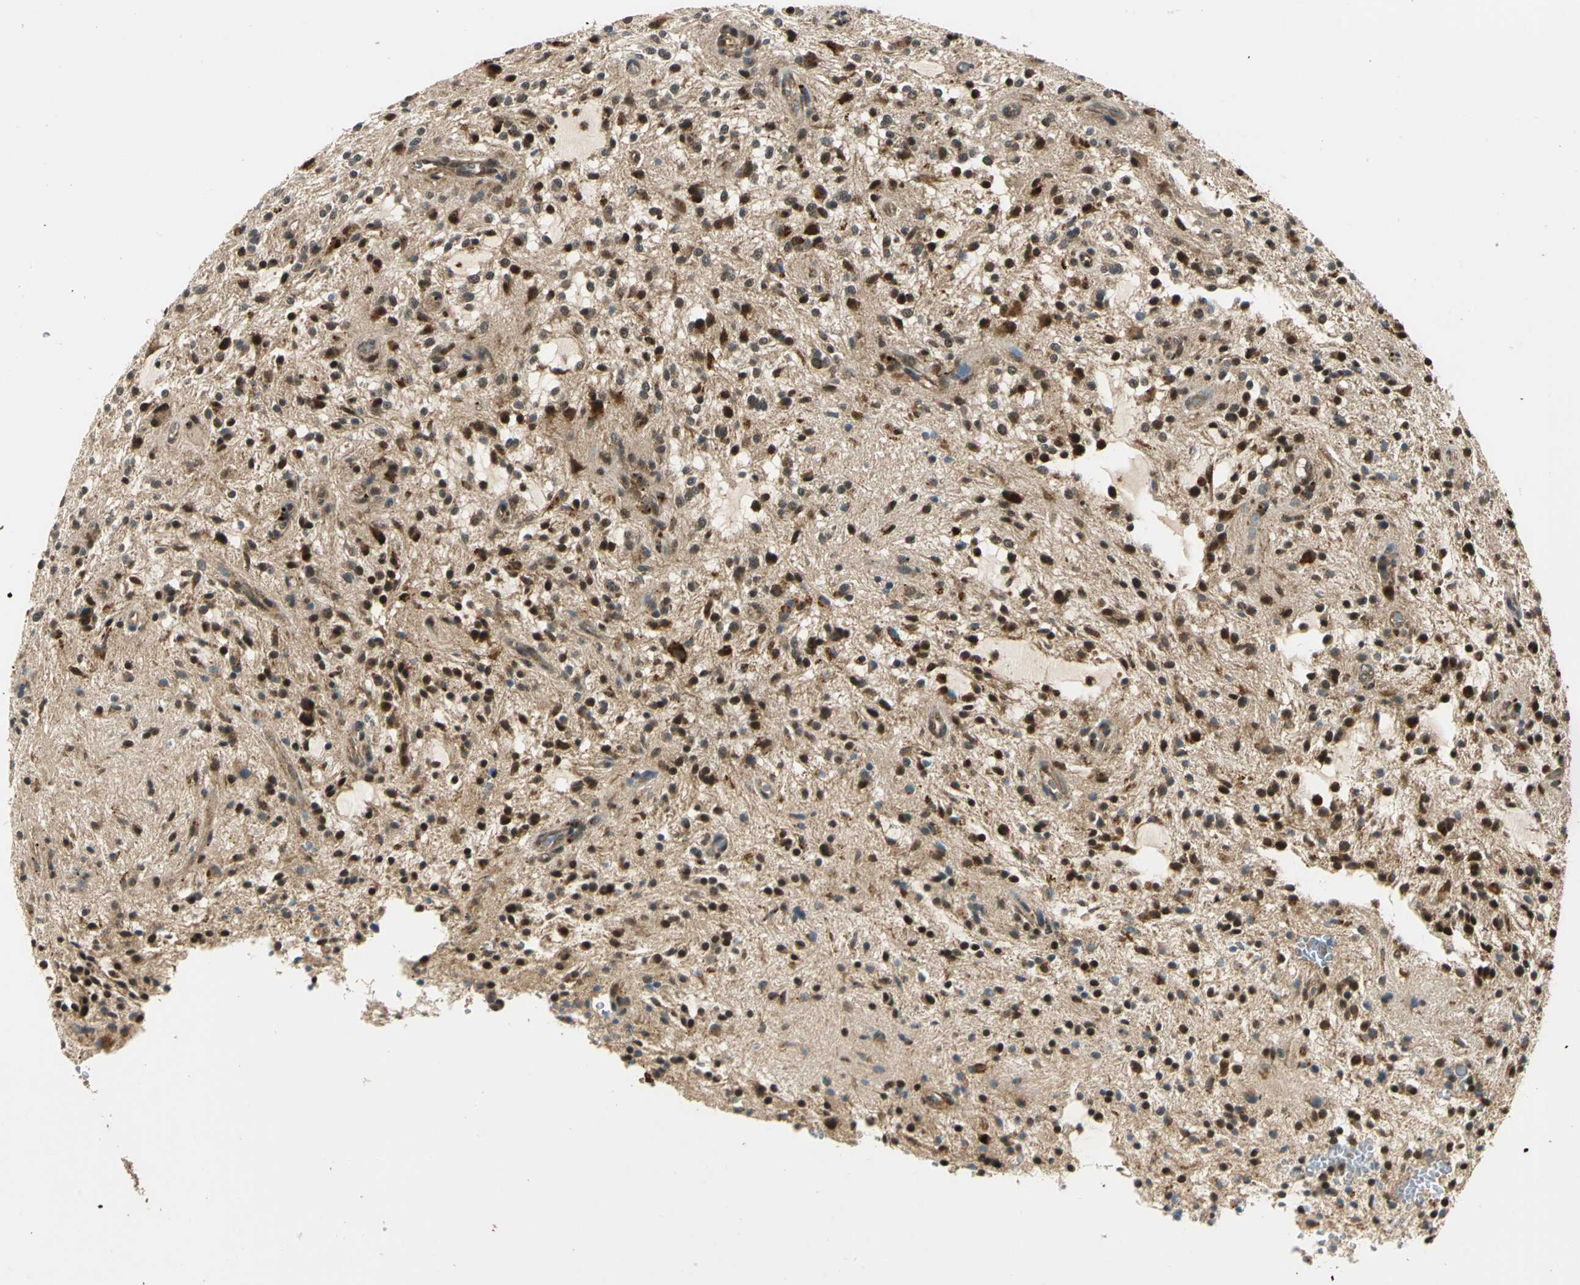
{"staining": {"intensity": "strong", "quantity": "25%-75%", "location": "cytoplasmic/membranous,nuclear"}, "tissue": "glioma", "cell_type": "Tumor cells", "image_type": "cancer", "snomed": [{"axis": "morphology", "description": "Glioma, malignant, NOS"}, {"axis": "topography", "description": "Cerebellum"}], "caption": "IHC micrograph of glioma (malignant) stained for a protein (brown), which exhibits high levels of strong cytoplasmic/membranous and nuclear staining in about 25%-75% of tumor cells.", "gene": "PPP1R13L", "patient": {"sex": "female", "age": 10}}